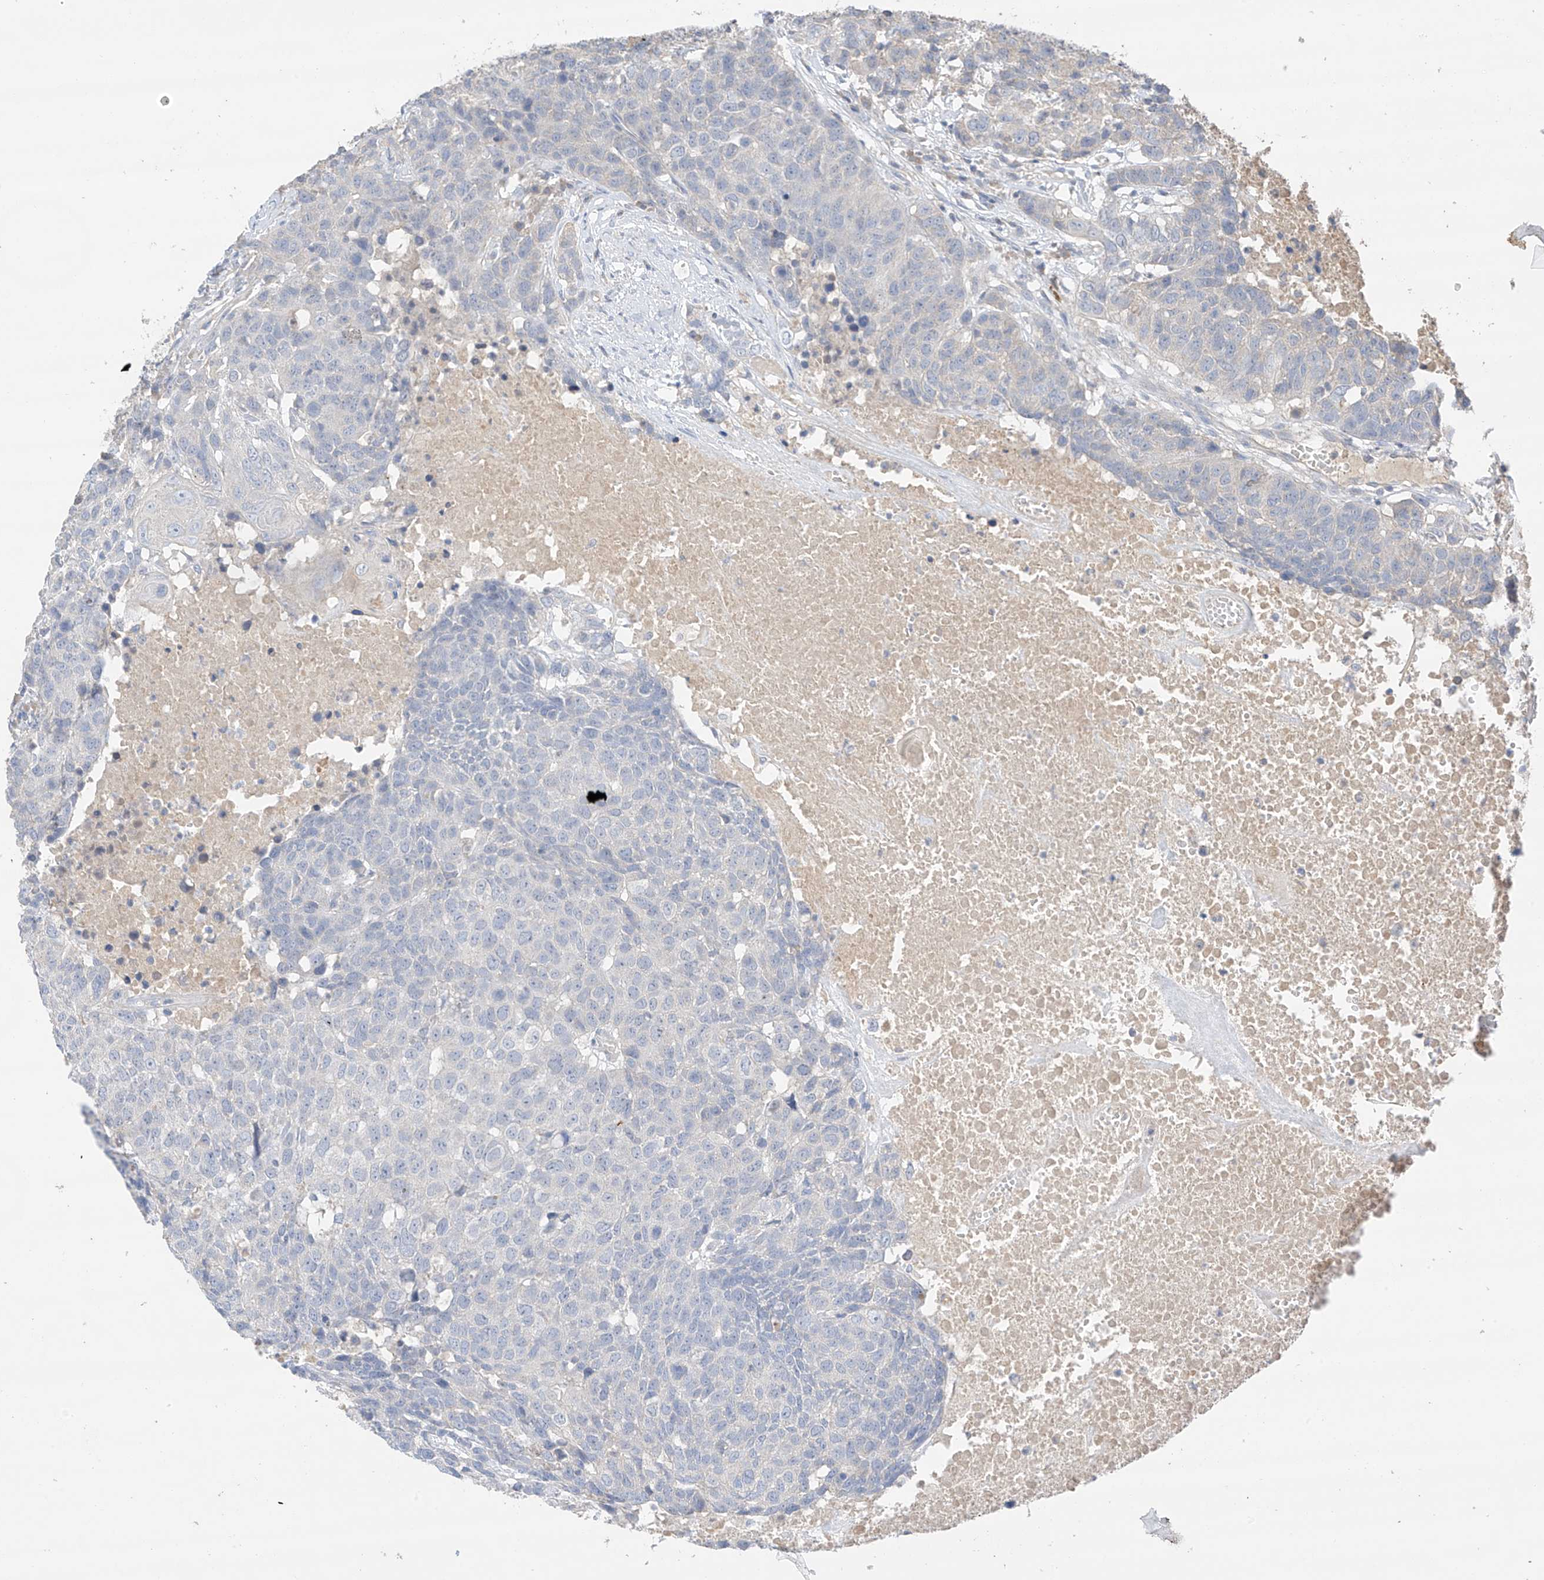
{"staining": {"intensity": "negative", "quantity": "none", "location": "none"}, "tissue": "head and neck cancer", "cell_type": "Tumor cells", "image_type": "cancer", "snomed": [{"axis": "morphology", "description": "Squamous cell carcinoma, NOS"}, {"axis": "topography", "description": "Head-Neck"}], "caption": "High magnification brightfield microscopy of squamous cell carcinoma (head and neck) stained with DAB (brown) and counterstained with hematoxylin (blue): tumor cells show no significant staining.", "gene": "CAPN13", "patient": {"sex": "male", "age": 66}}